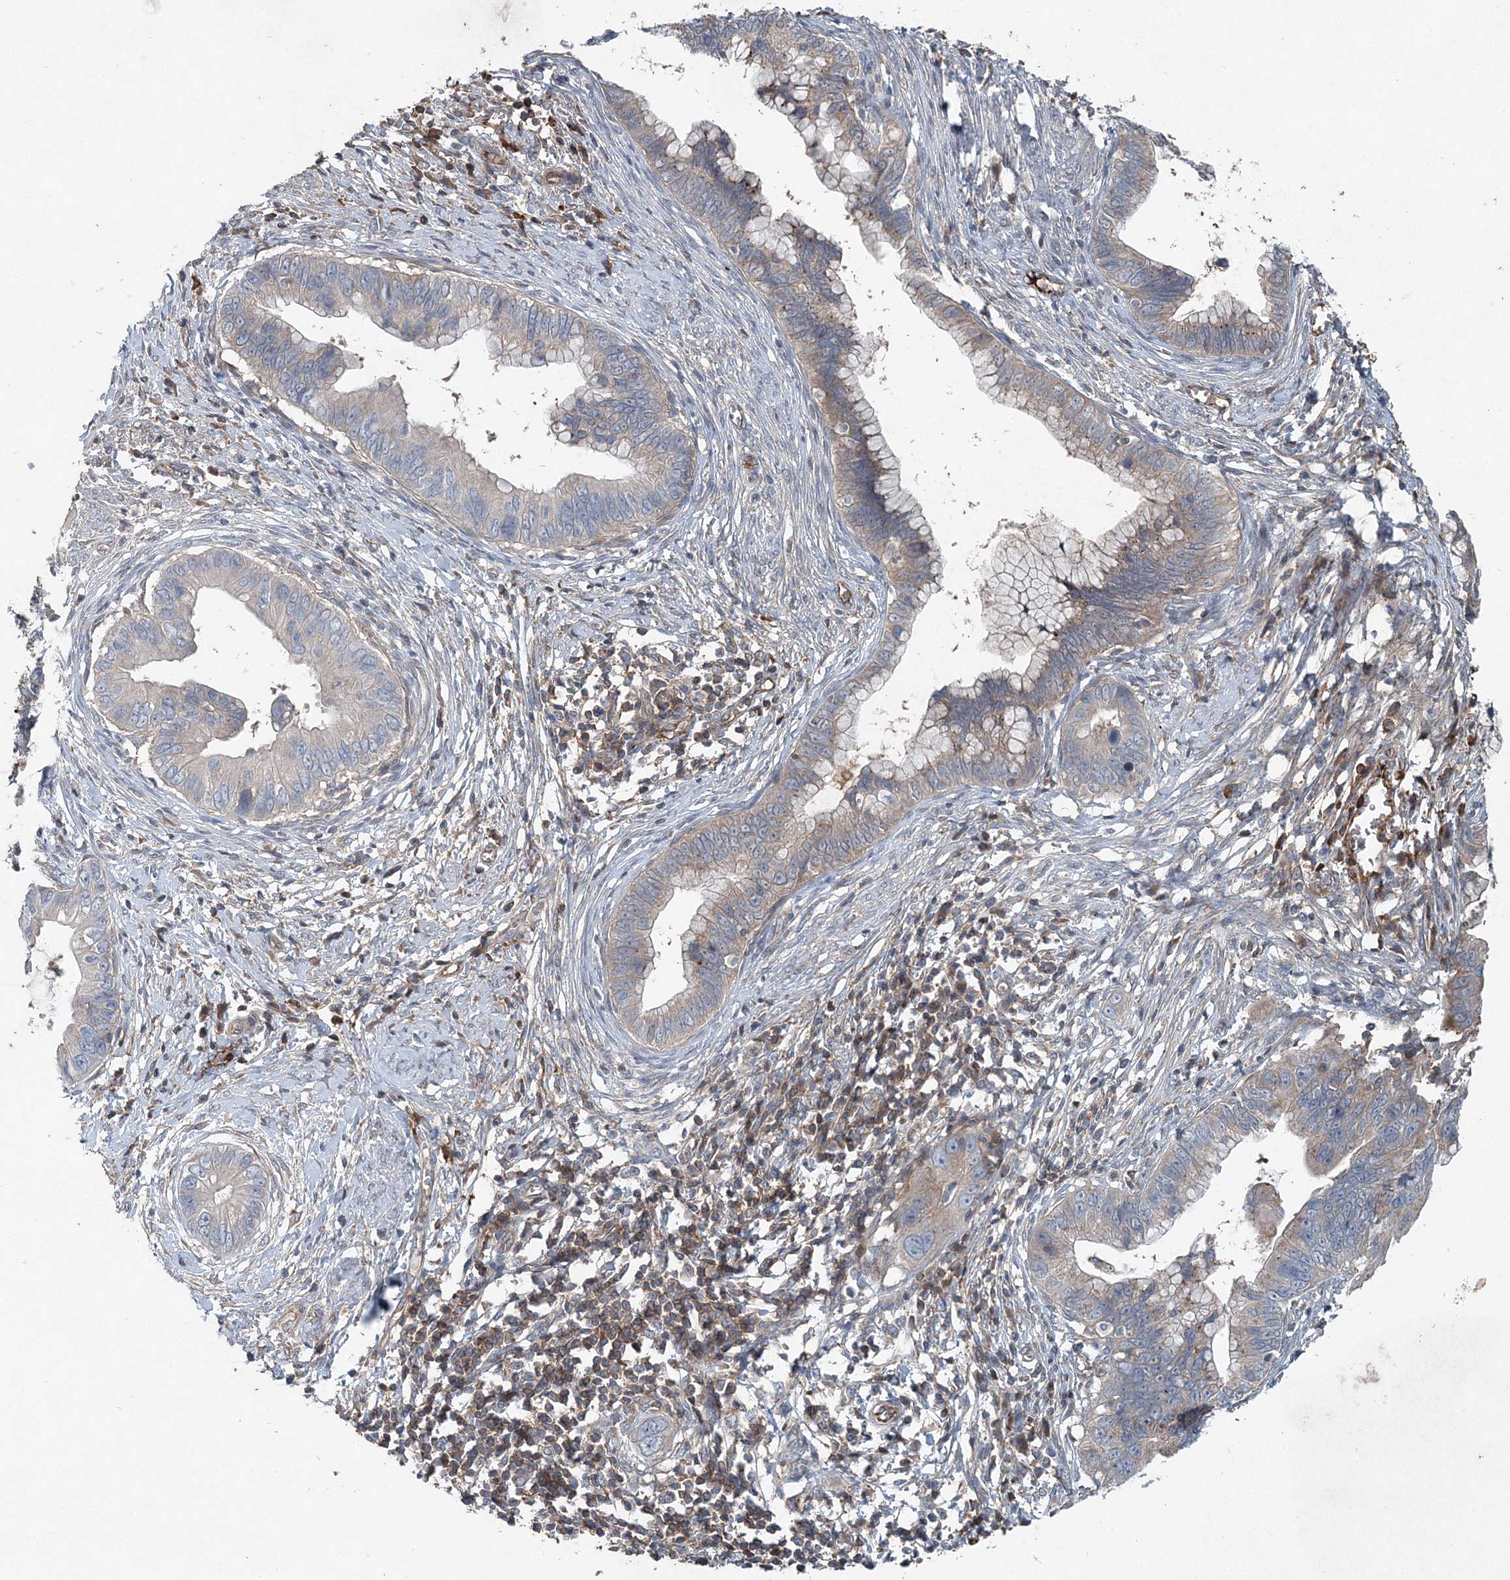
{"staining": {"intensity": "negative", "quantity": "none", "location": "none"}, "tissue": "cervical cancer", "cell_type": "Tumor cells", "image_type": "cancer", "snomed": [{"axis": "morphology", "description": "Adenocarcinoma, NOS"}, {"axis": "topography", "description": "Cervix"}], "caption": "A photomicrograph of human cervical adenocarcinoma is negative for staining in tumor cells.", "gene": "ABHD14B", "patient": {"sex": "female", "age": 44}}